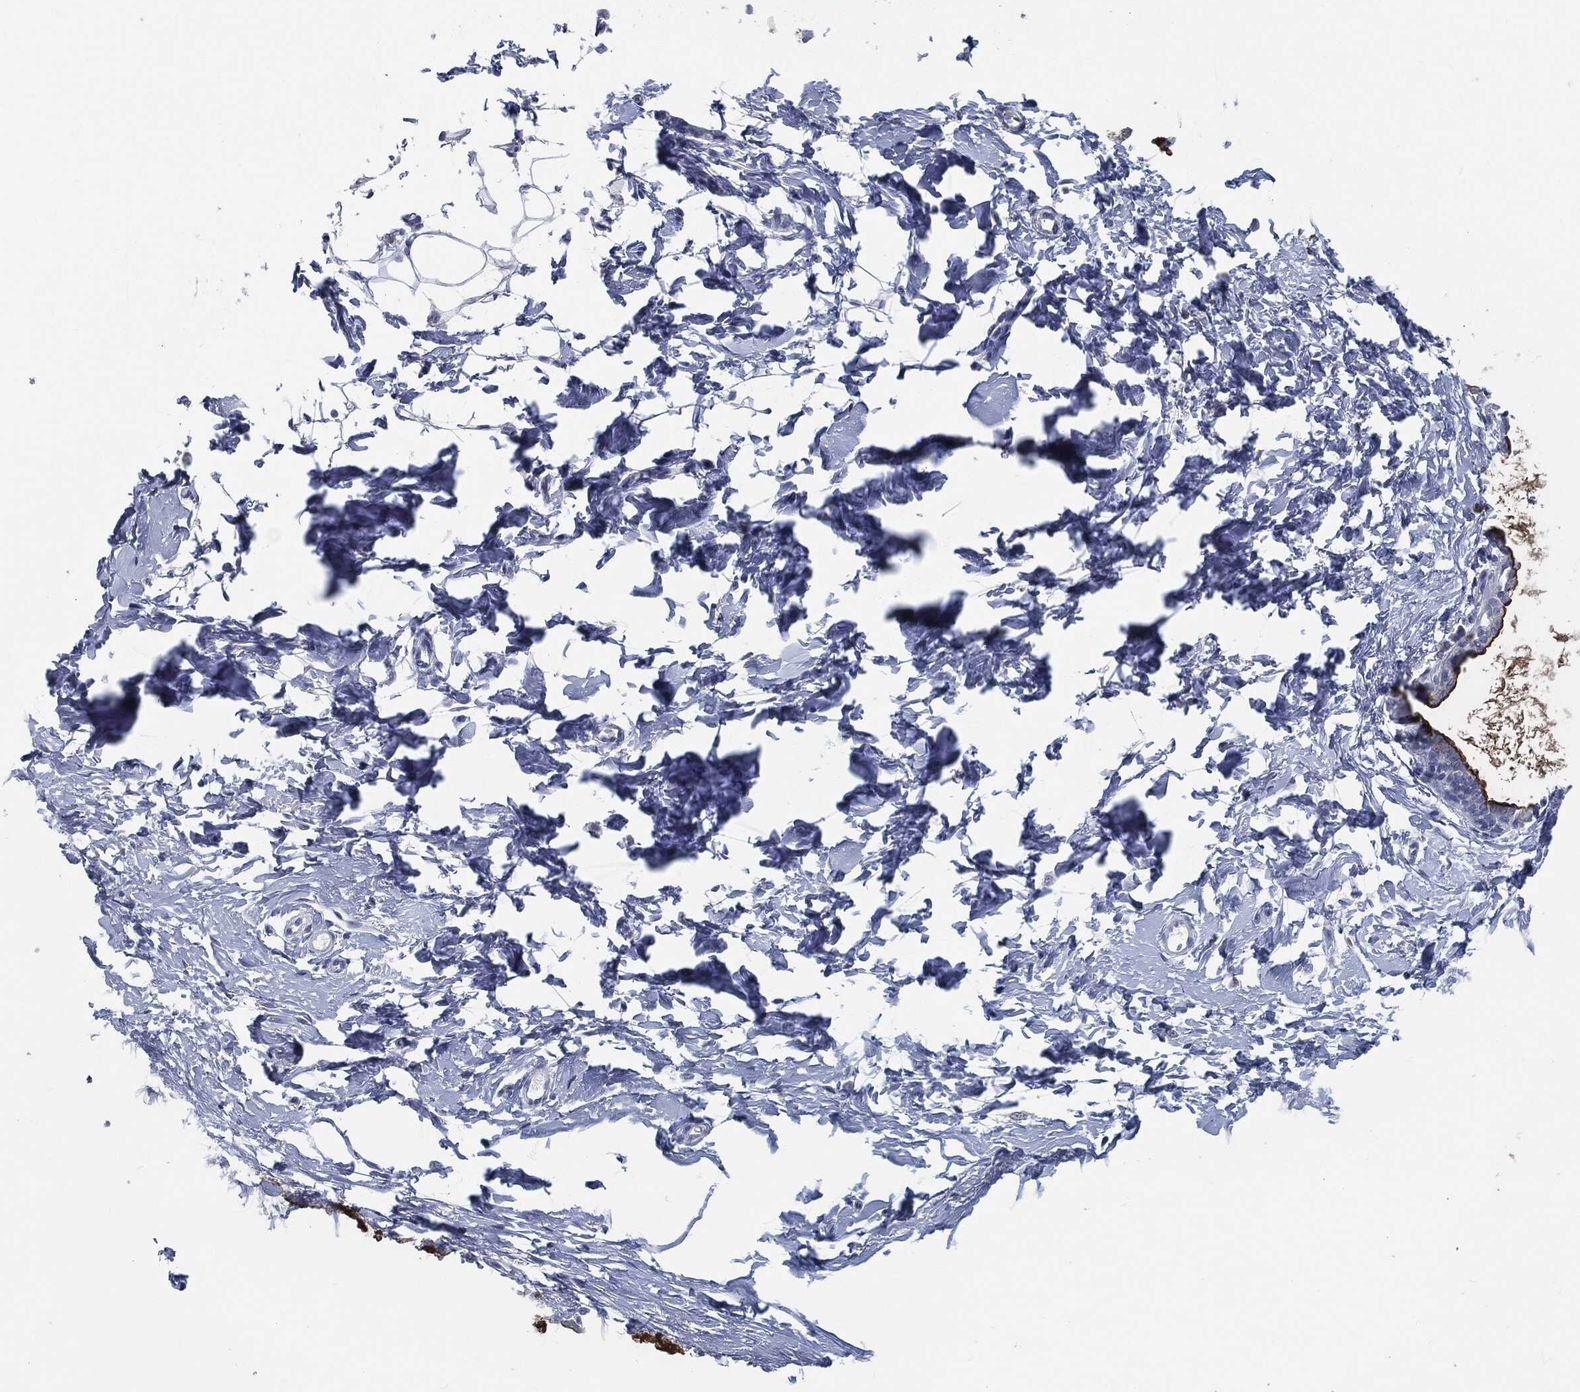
{"staining": {"intensity": "negative", "quantity": "none", "location": "none"}, "tissue": "breast", "cell_type": "Adipocytes", "image_type": "normal", "snomed": [{"axis": "morphology", "description": "Normal tissue, NOS"}, {"axis": "topography", "description": "Breast"}], "caption": "This histopathology image is of unremarkable breast stained with IHC to label a protein in brown with the nuclei are counter-stained blue. There is no positivity in adipocytes. (DAB immunohistochemistry (IHC) with hematoxylin counter stain).", "gene": "PROM1", "patient": {"sex": "female", "age": 37}}